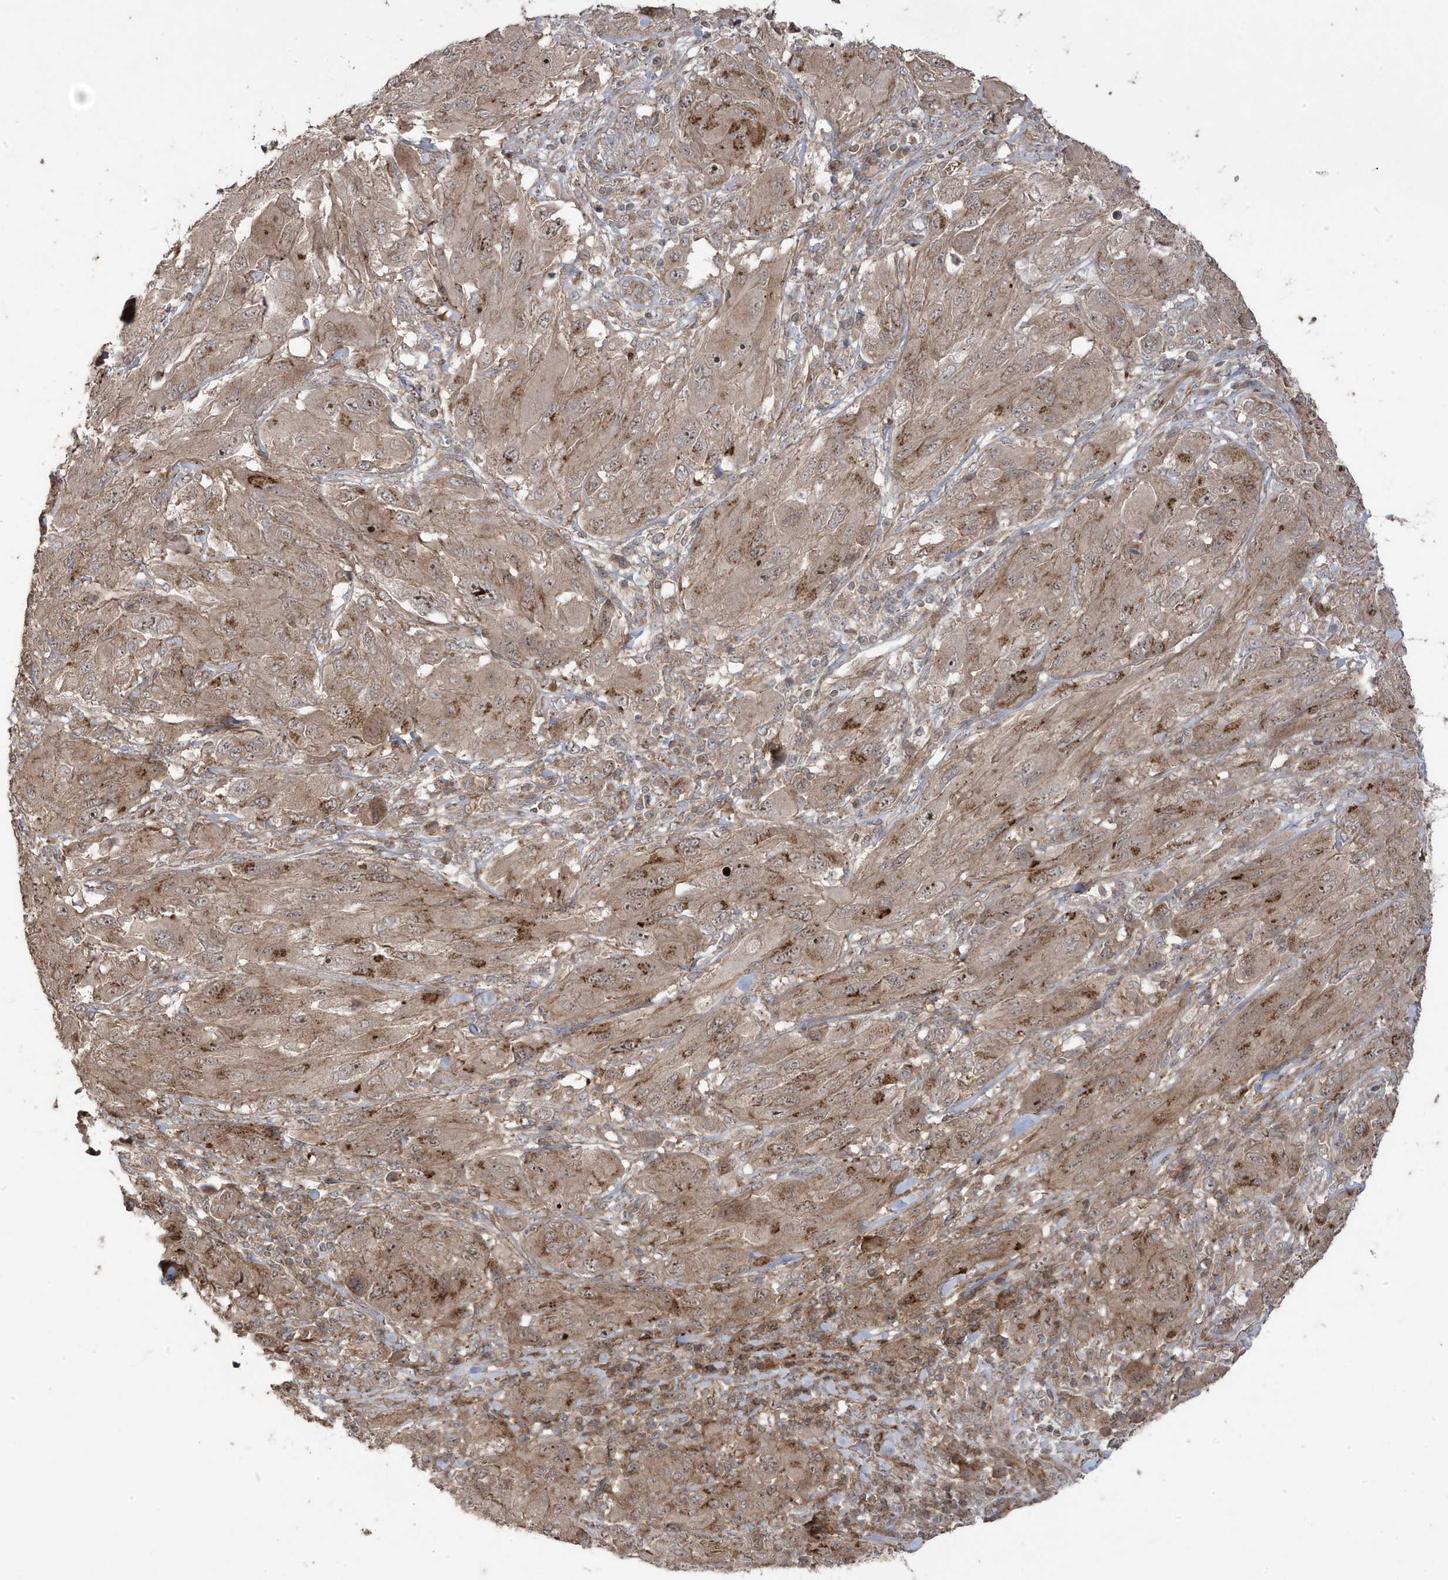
{"staining": {"intensity": "strong", "quantity": "<25%", "location": "nuclear"}, "tissue": "melanoma", "cell_type": "Tumor cells", "image_type": "cancer", "snomed": [{"axis": "morphology", "description": "Malignant melanoma, NOS"}, {"axis": "topography", "description": "Skin"}], "caption": "Human malignant melanoma stained for a protein (brown) exhibits strong nuclear positive staining in about <25% of tumor cells.", "gene": "CETN3", "patient": {"sex": "female", "age": 91}}